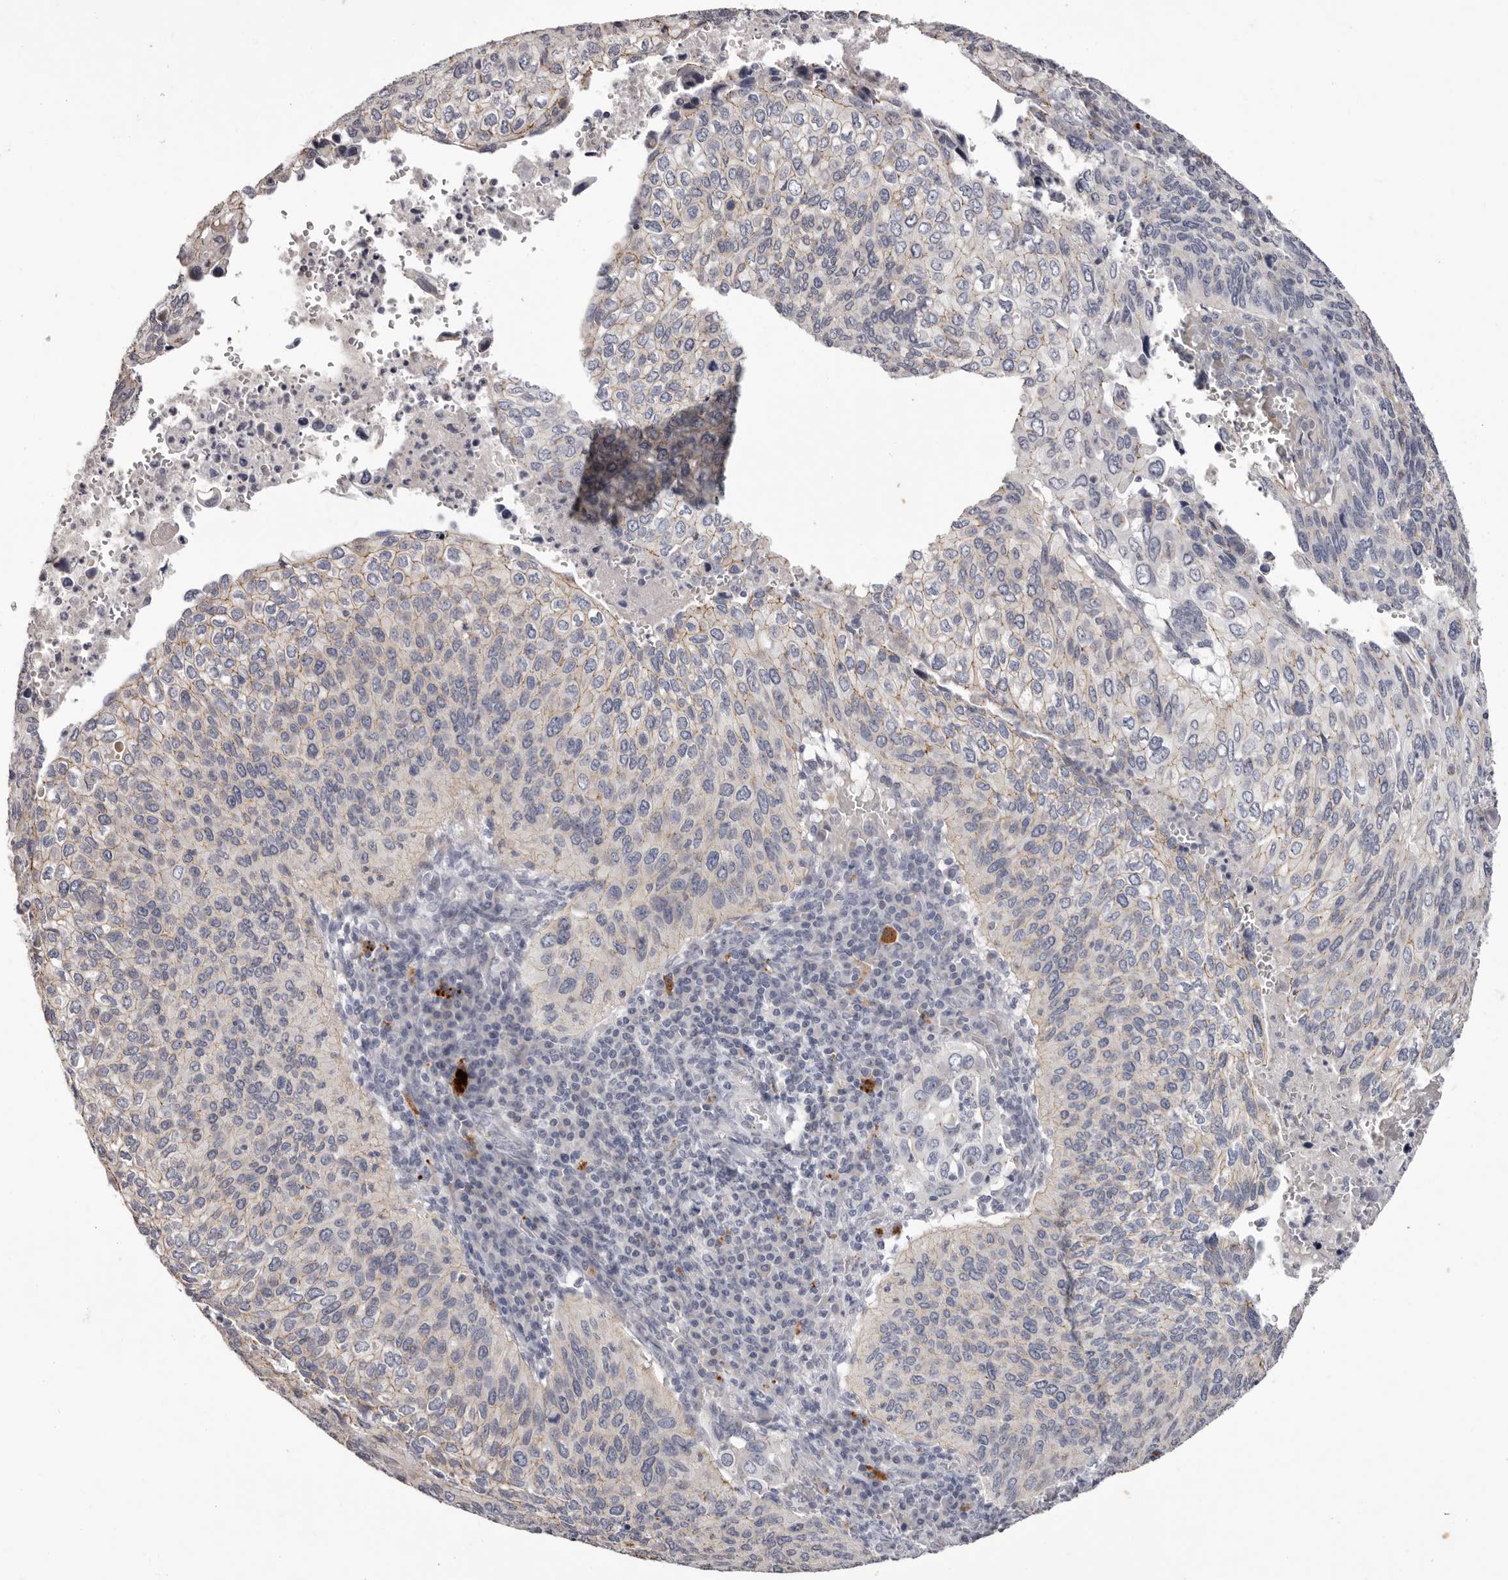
{"staining": {"intensity": "weak", "quantity": "<25%", "location": "cytoplasmic/membranous"}, "tissue": "cervical cancer", "cell_type": "Tumor cells", "image_type": "cancer", "snomed": [{"axis": "morphology", "description": "Squamous cell carcinoma, NOS"}, {"axis": "topography", "description": "Cervix"}], "caption": "DAB (3,3'-diaminobenzidine) immunohistochemical staining of squamous cell carcinoma (cervical) demonstrates no significant expression in tumor cells.", "gene": "PCDHB6", "patient": {"sex": "female", "age": 38}}